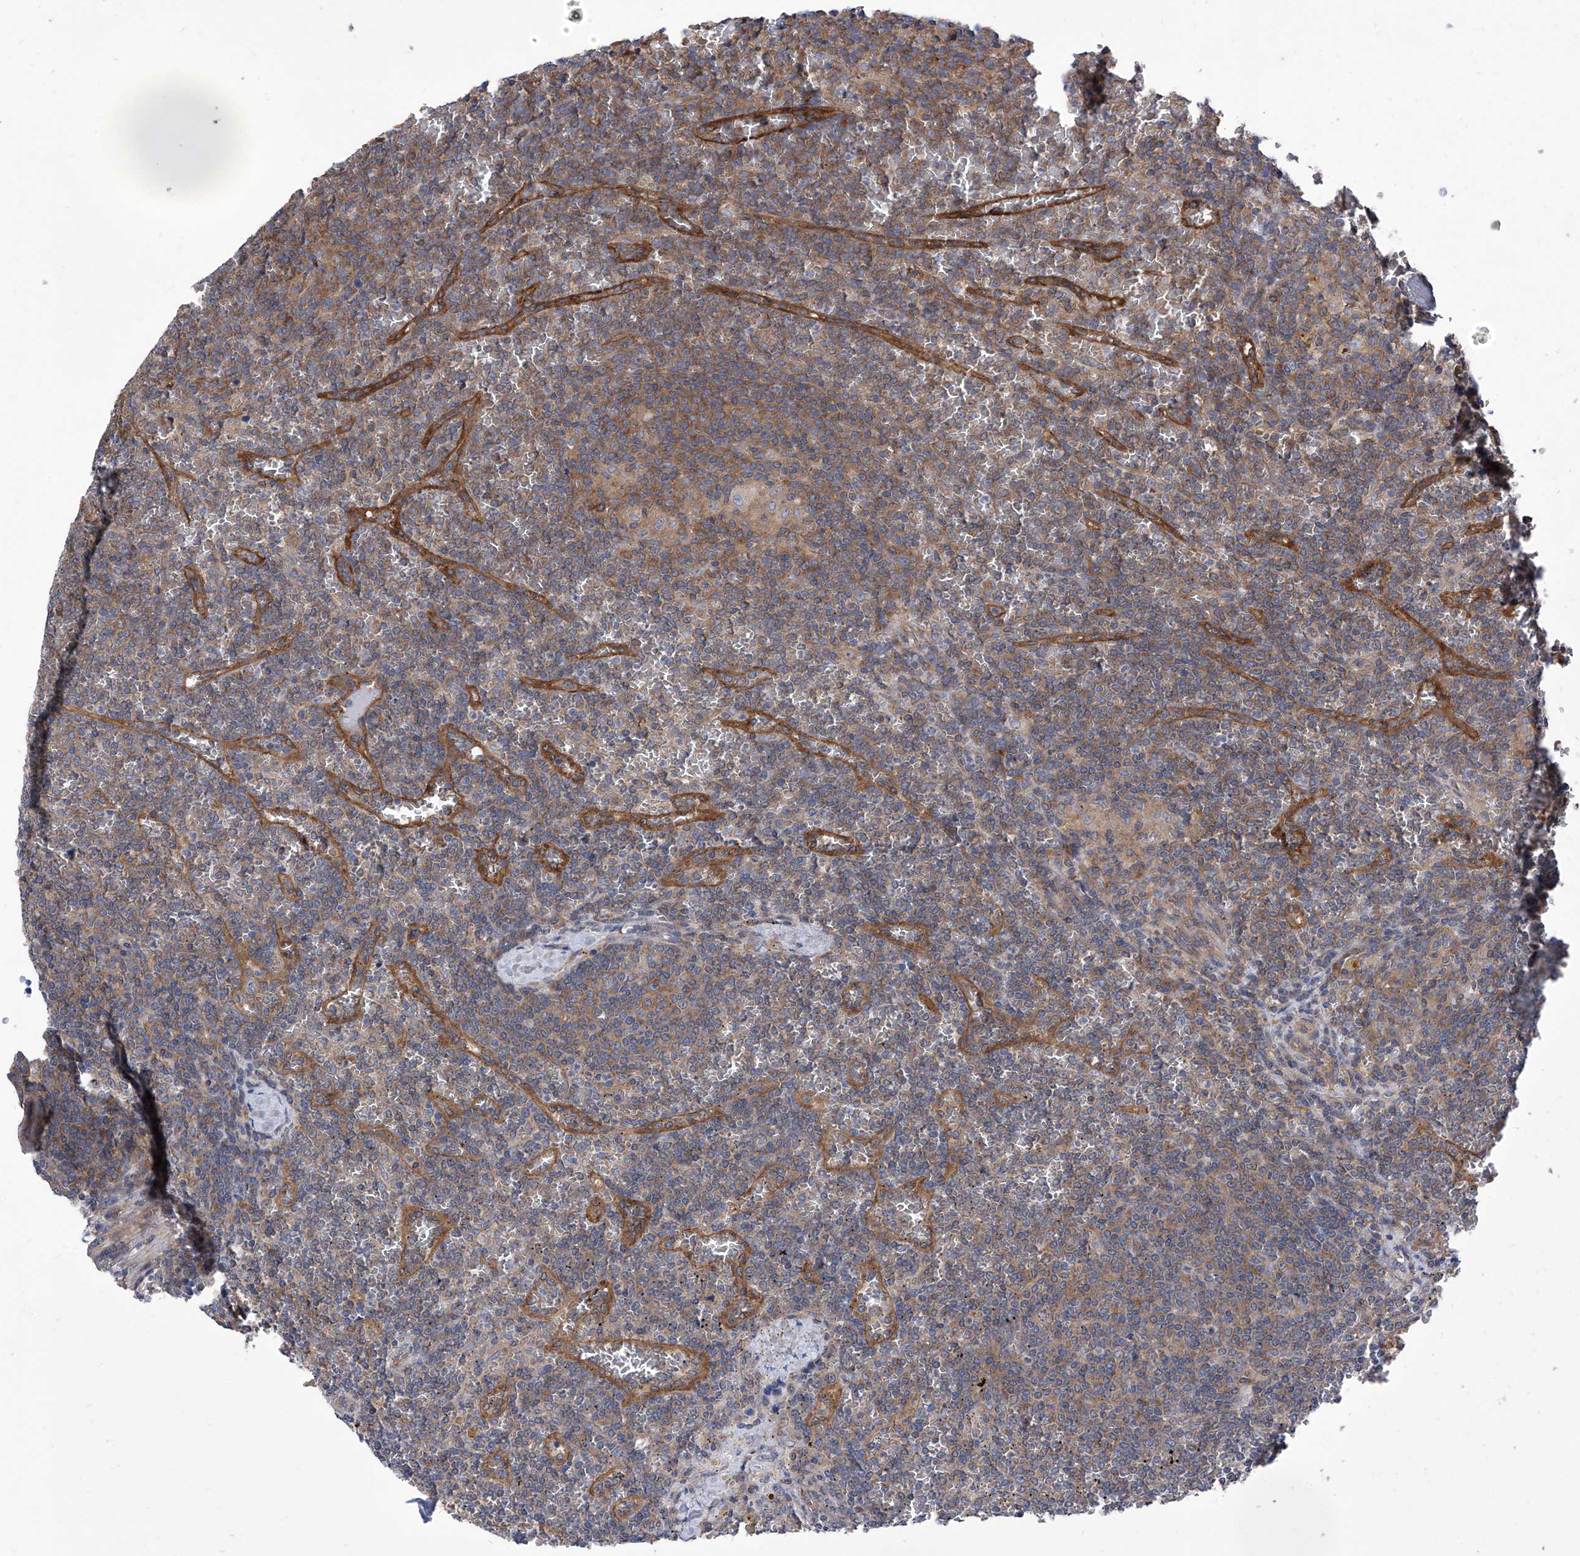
{"staining": {"intensity": "weak", "quantity": "25%-75%", "location": "cytoplasmic/membranous"}, "tissue": "lymphoma", "cell_type": "Tumor cells", "image_type": "cancer", "snomed": [{"axis": "morphology", "description": "Malignant lymphoma, non-Hodgkin's type, Low grade"}, {"axis": "topography", "description": "Spleen"}], "caption": "Protein staining of malignant lymphoma, non-Hodgkin's type (low-grade) tissue exhibits weak cytoplasmic/membranous staining in approximately 25%-75% of tumor cells.", "gene": "TJAP1", "patient": {"sex": "female", "age": 19}}